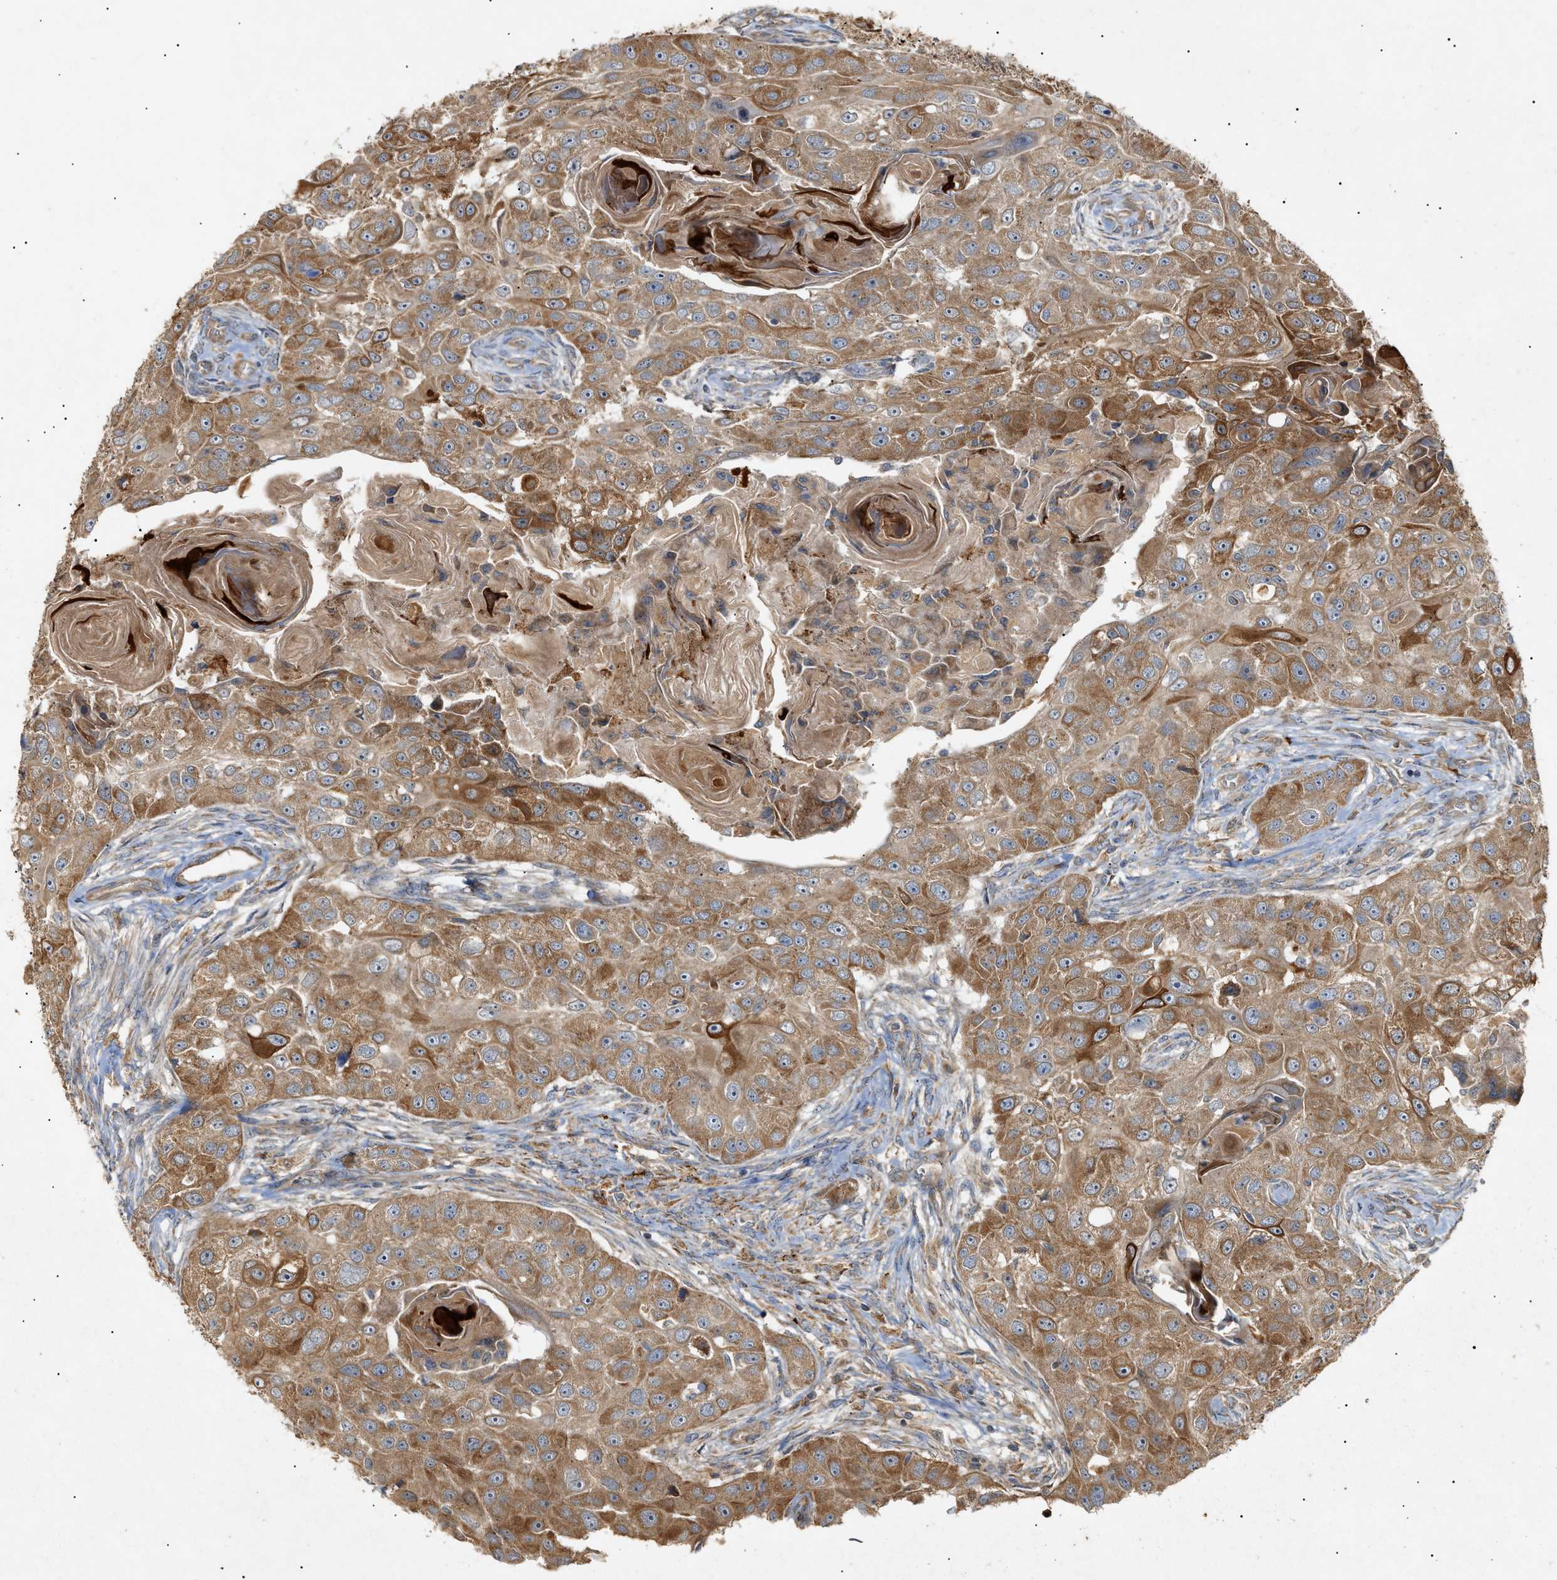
{"staining": {"intensity": "strong", "quantity": ">75%", "location": "cytoplasmic/membranous"}, "tissue": "head and neck cancer", "cell_type": "Tumor cells", "image_type": "cancer", "snomed": [{"axis": "morphology", "description": "Normal tissue, NOS"}, {"axis": "morphology", "description": "Squamous cell carcinoma, NOS"}, {"axis": "topography", "description": "Skeletal muscle"}, {"axis": "topography", "description": "Head-Neck"}], "caption": "Squamous cell carcinoma (head and neck) stained for a protein (brown) demonstrates strong cytoplasmic/membranous positive expression in about >75% of tumor cells.", "gene": "MTCH1", "patient": {"sex": "male", "age": 51}}